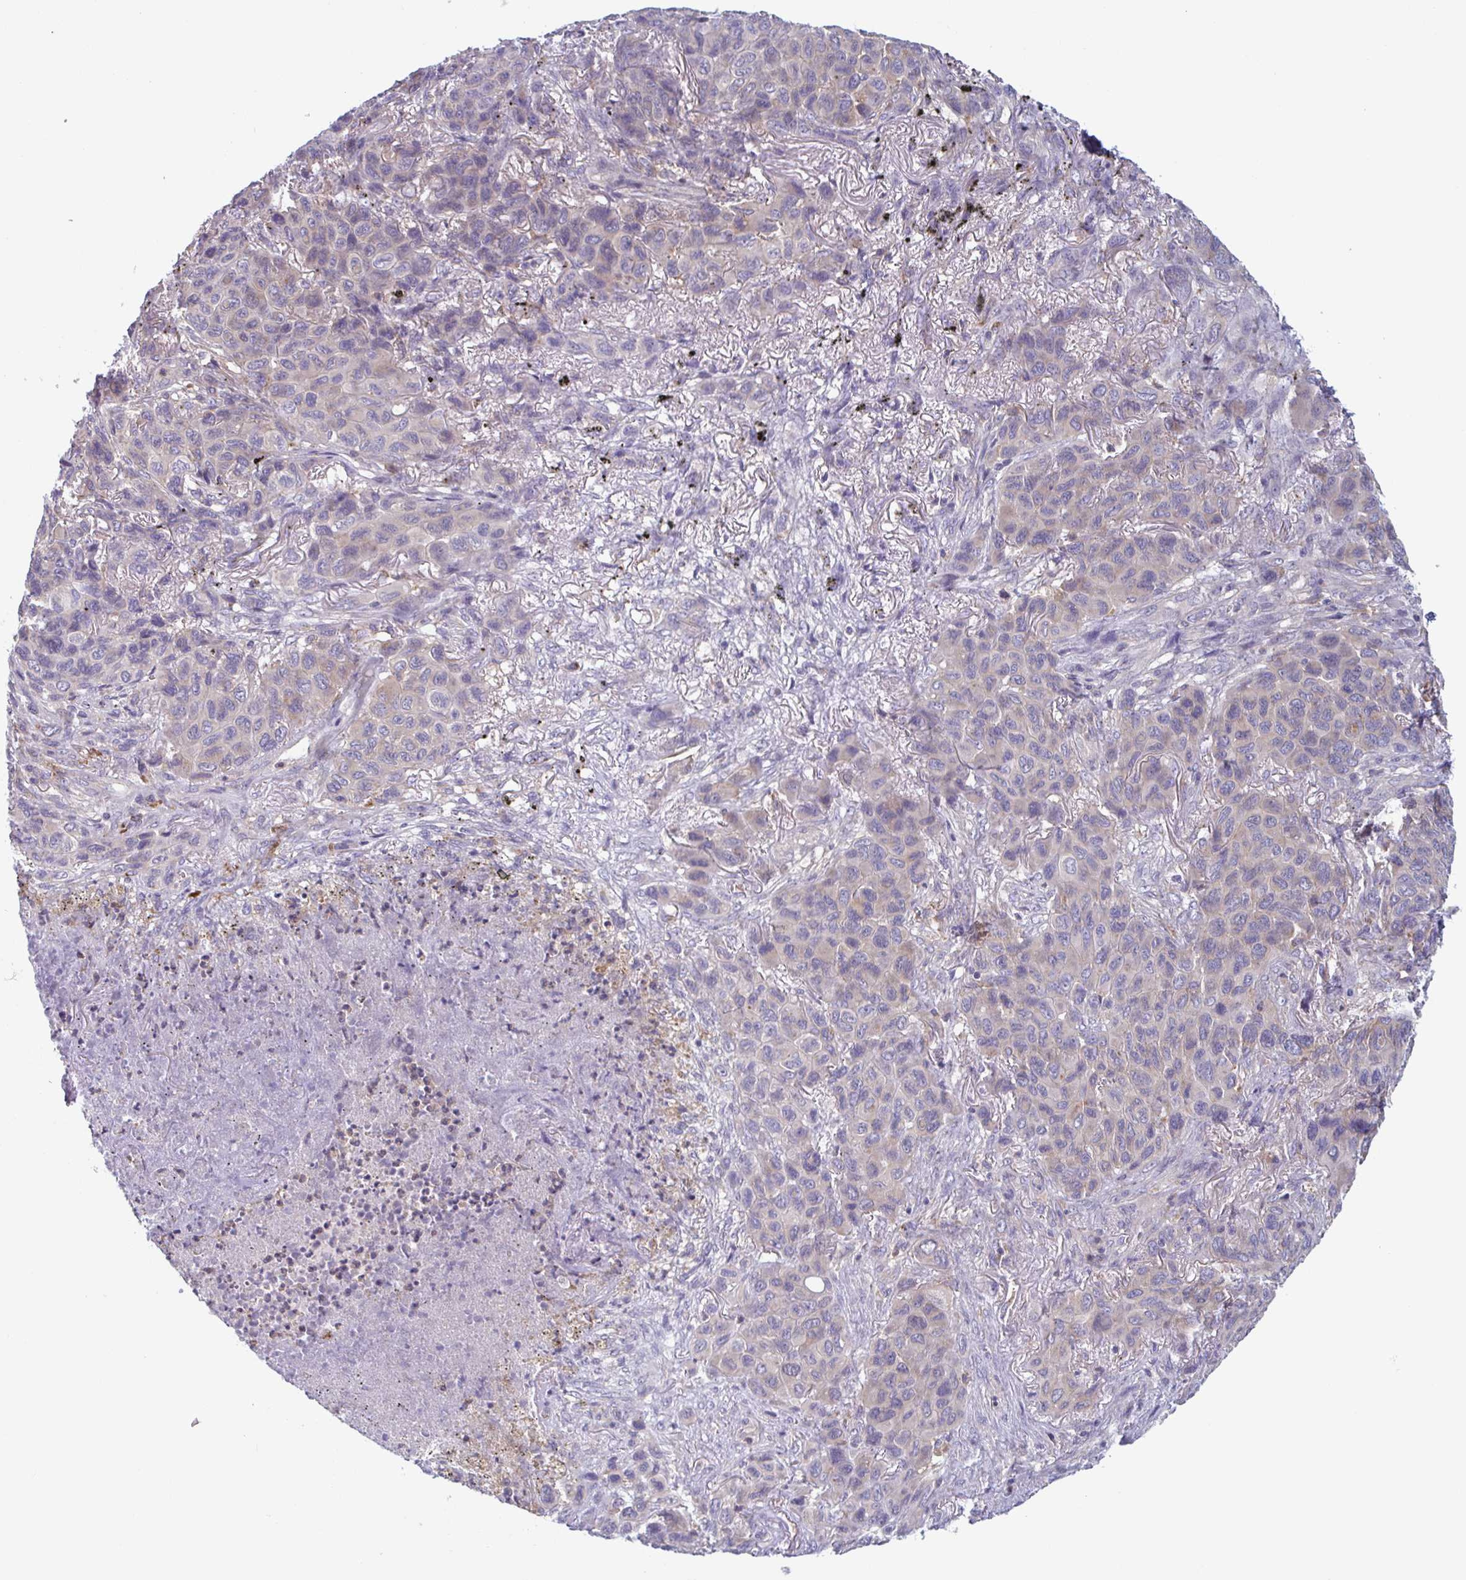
{"staining": {"intensity": "weak", "quantity": "<25%", "location": "cytoplasmic/membranous"}, "tissue": "melanoma", "cell_type": "Tumor cells", "image_type": "cancer", "snomed": [{"axis": "morphology", "description": "Malignant melanoma, Metastatic site"}, {"axis": "topography", "description": "Lung"}], "caption": "DAB immunohistochemical staining of human malignant melanoma (metastatic site) demonstrates no significant staining in tumor cells. (Stains: DAB immunohistochemistry with hematoxylin counter stain, Microscopy: brightfield microscopy at high magnification).", "gene": "NIPSNAP1", "patient": {"sex": "male", "age": 48}}